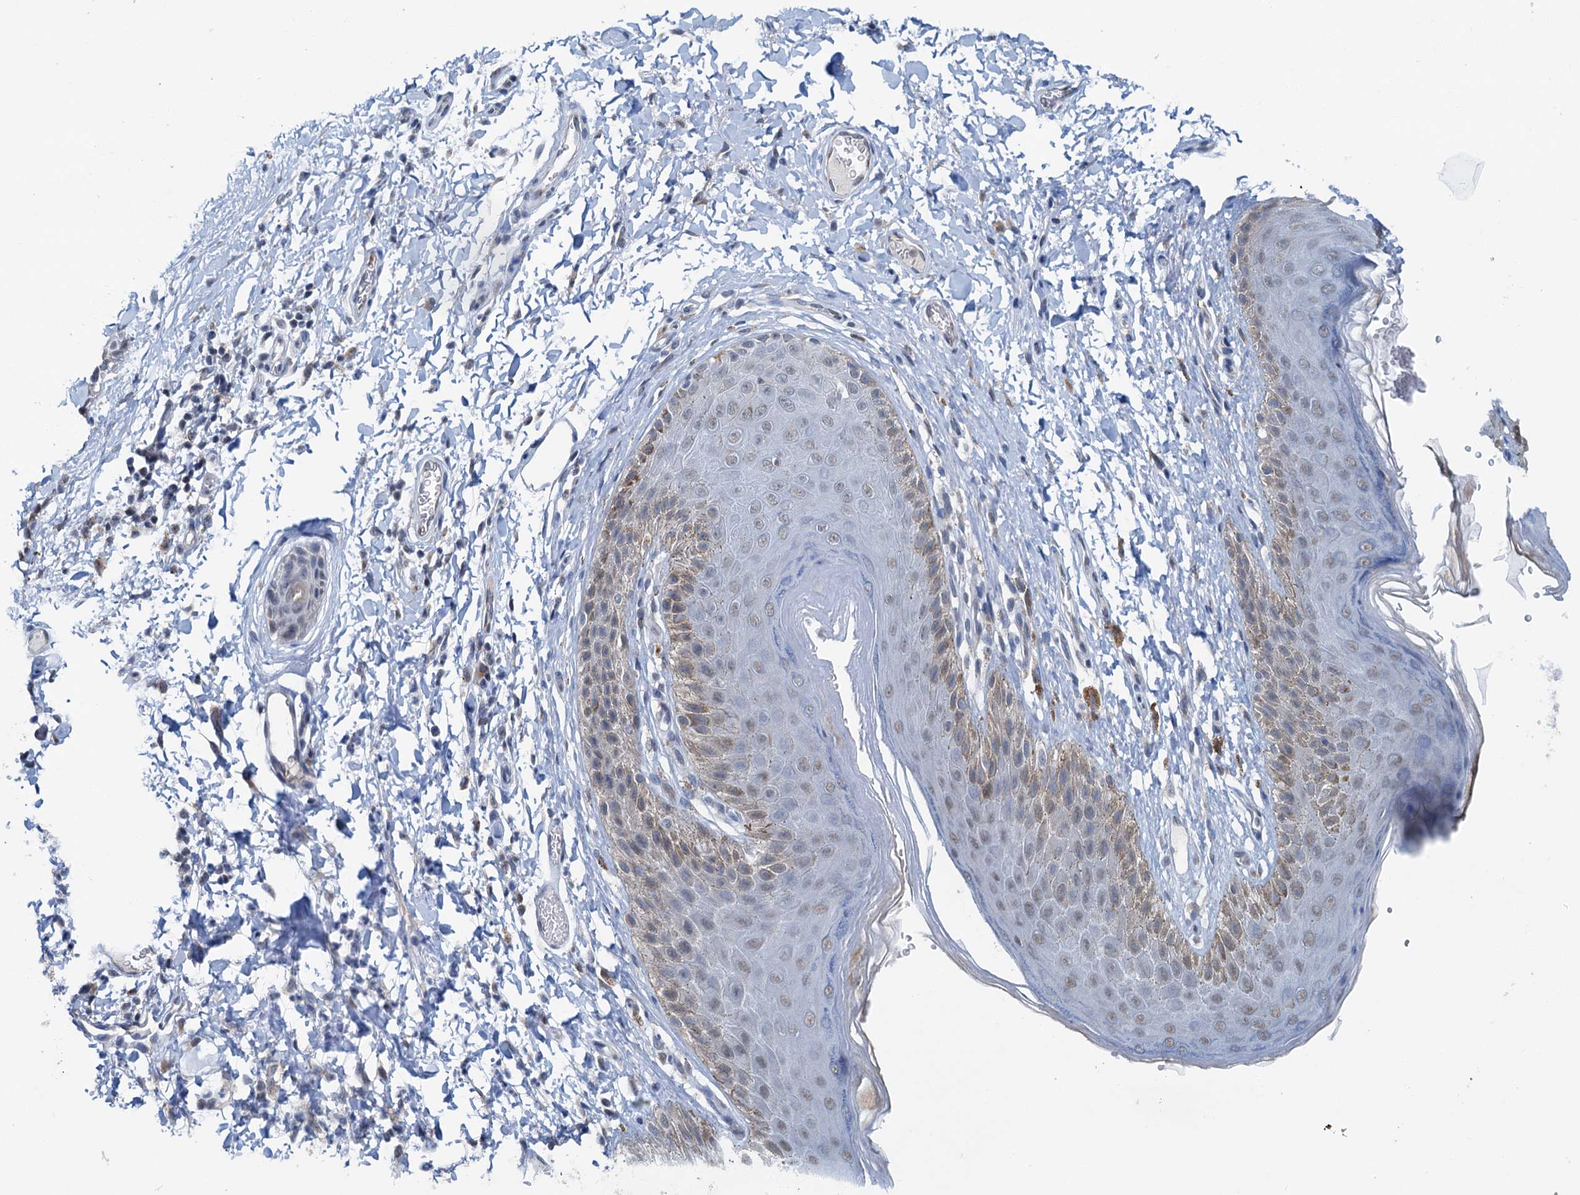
{"staining": {"intensity": "weak", "quantity": "<25%", "location": "cytoplasmic/membranous"}, "tissue": "skin", "cell_type": "Epidermal cells", "image_type": "normal", "snomed": [{"axis": "morphology", "description": "Normal tissue, NOS"}, {"axis": "topography", "description": "Anal"}], "caption": "Skin stained for a protein using immunohistochemistry (IHC) shows no staining epidermal cells.", "gene": "SHLD1", "patient": {"sex": "male", "age": 44}}